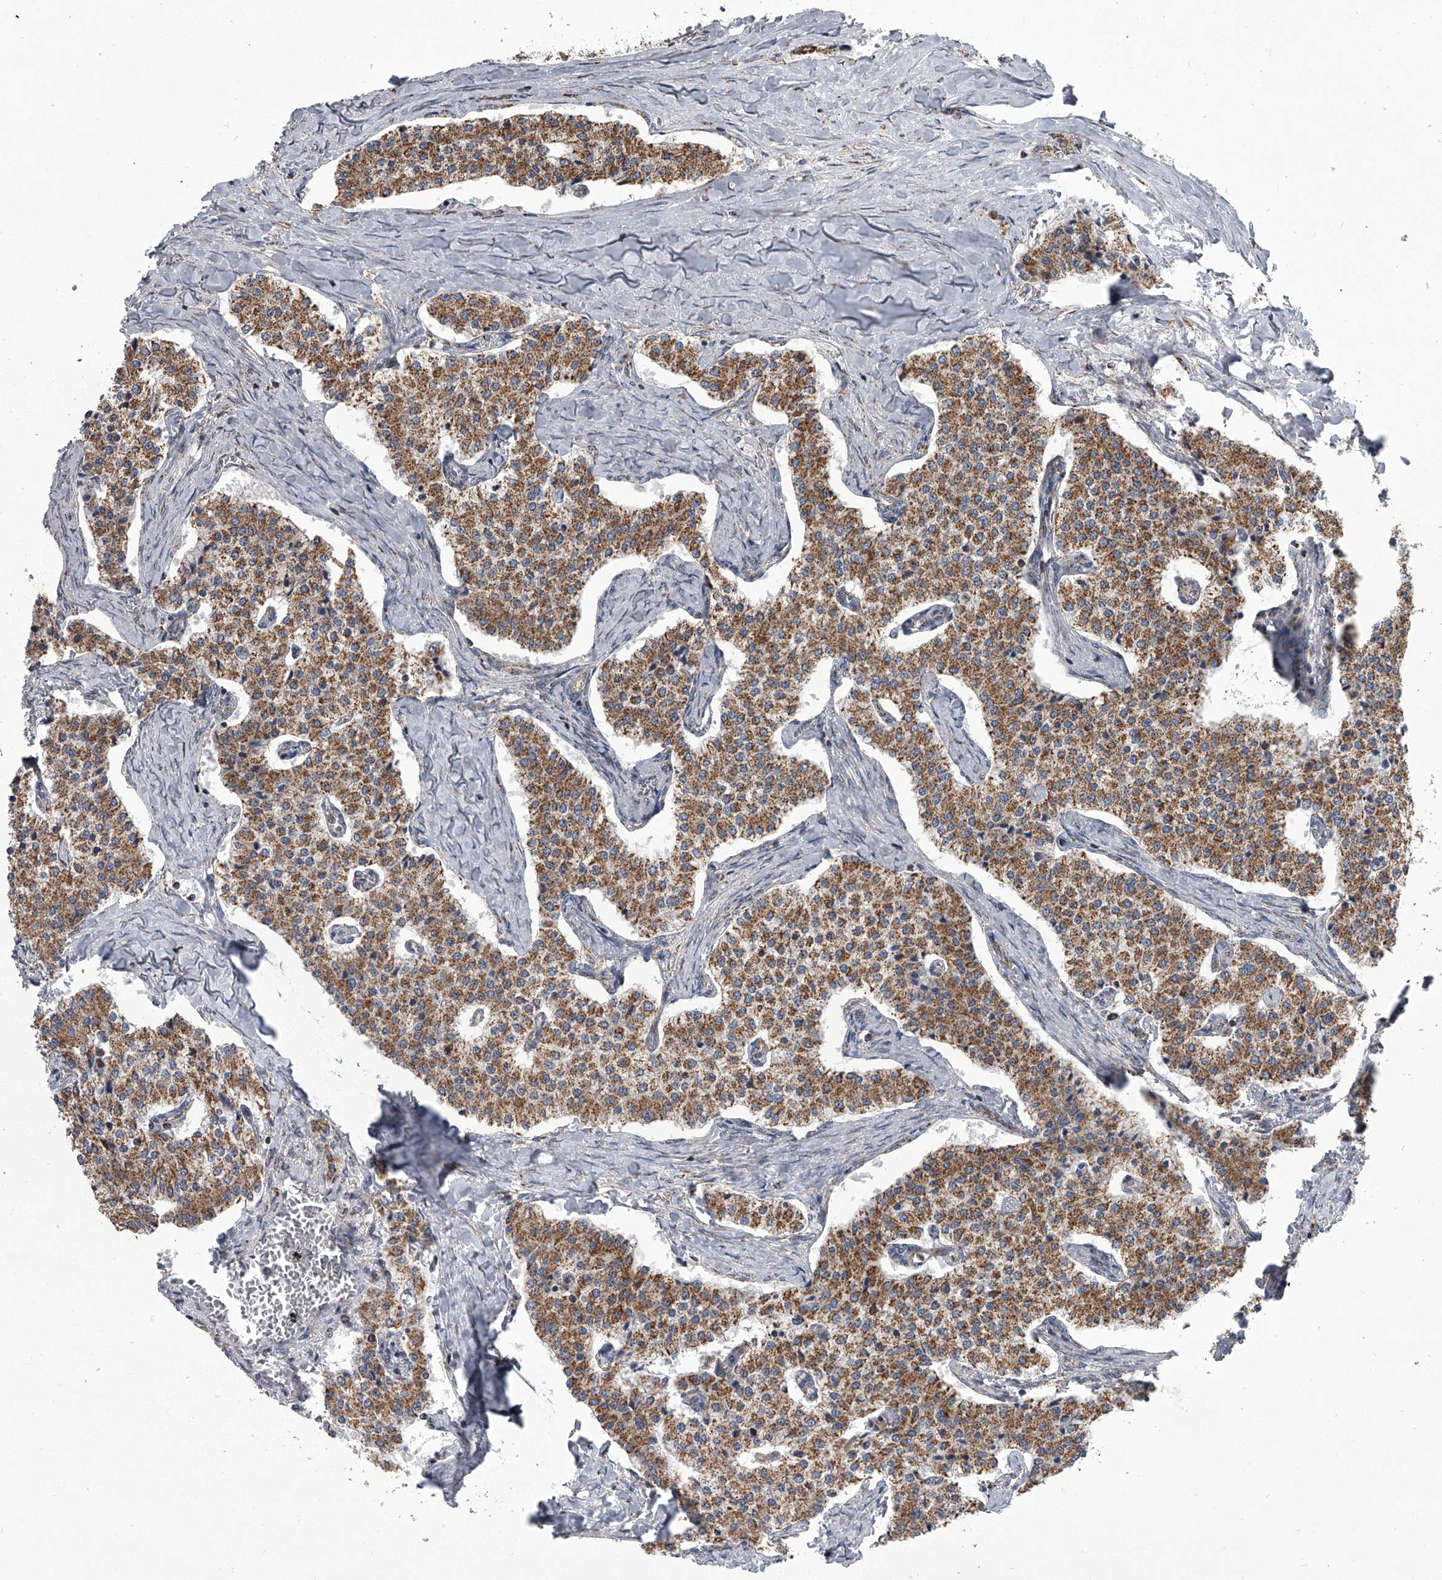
{"staining": {"intensity": "moderate", "quantity": ">75%", "location": "cytoplasmic/membranous"}, "tissue": "carcinoid", "cell_type": "Tumor cells", "image_type": "cancer", "snomed": [{"axis": "morphology", "description": "Carcinoid, malignant, NOS"}, {"axis": "topography", "description": "Colon"}], "caption": "Human carcinoid stained with a brown dye reveals moderate cytoplasmic/membranous positive staining in about >75% of tumor cells.", "gene": "ZC3H15", "patient": {"sex": "female", "age": 52}}